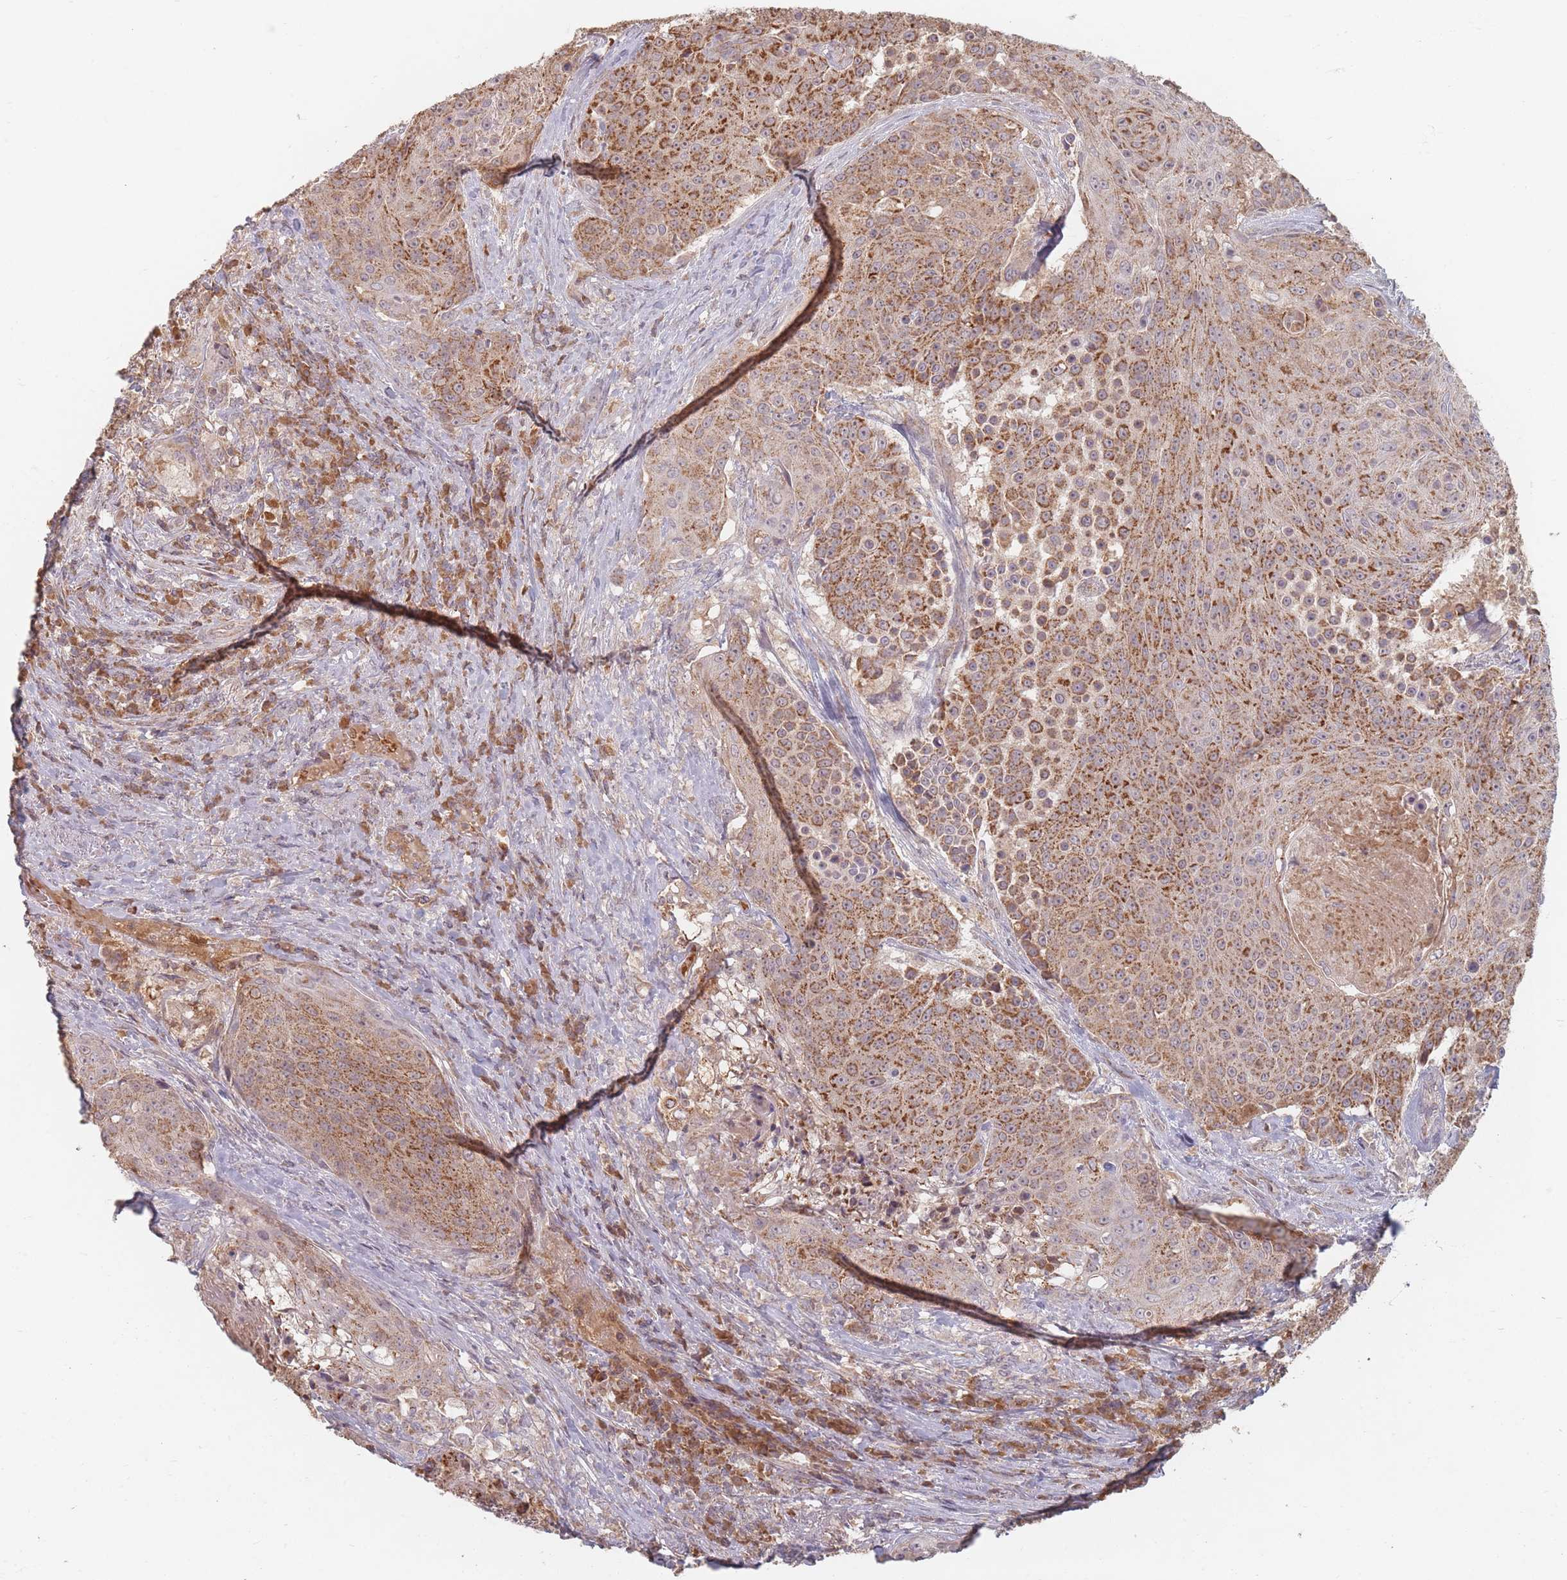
{"staining": {"intensity": "strong", "quantity": ">75%", "location": "cytoplasmic/membranous"}, "tissue": "urothelial cancer", "cell_type": "Tumor cells", "image_type": "cancer", "snomed": [{"axis": "morphology", "description": "Urothelial carcinoma, High grade"}, {"axis": "topography", "description": "Urinary bladder"}], "caption": "Immunohistochemical staining of urothelial cancer displays high levels of strong cytoplasmic/membranous expression in approximately >75% of tumor cells.", "gene": "OR2M4", "patient": {"sex": "female", "age": 63}}